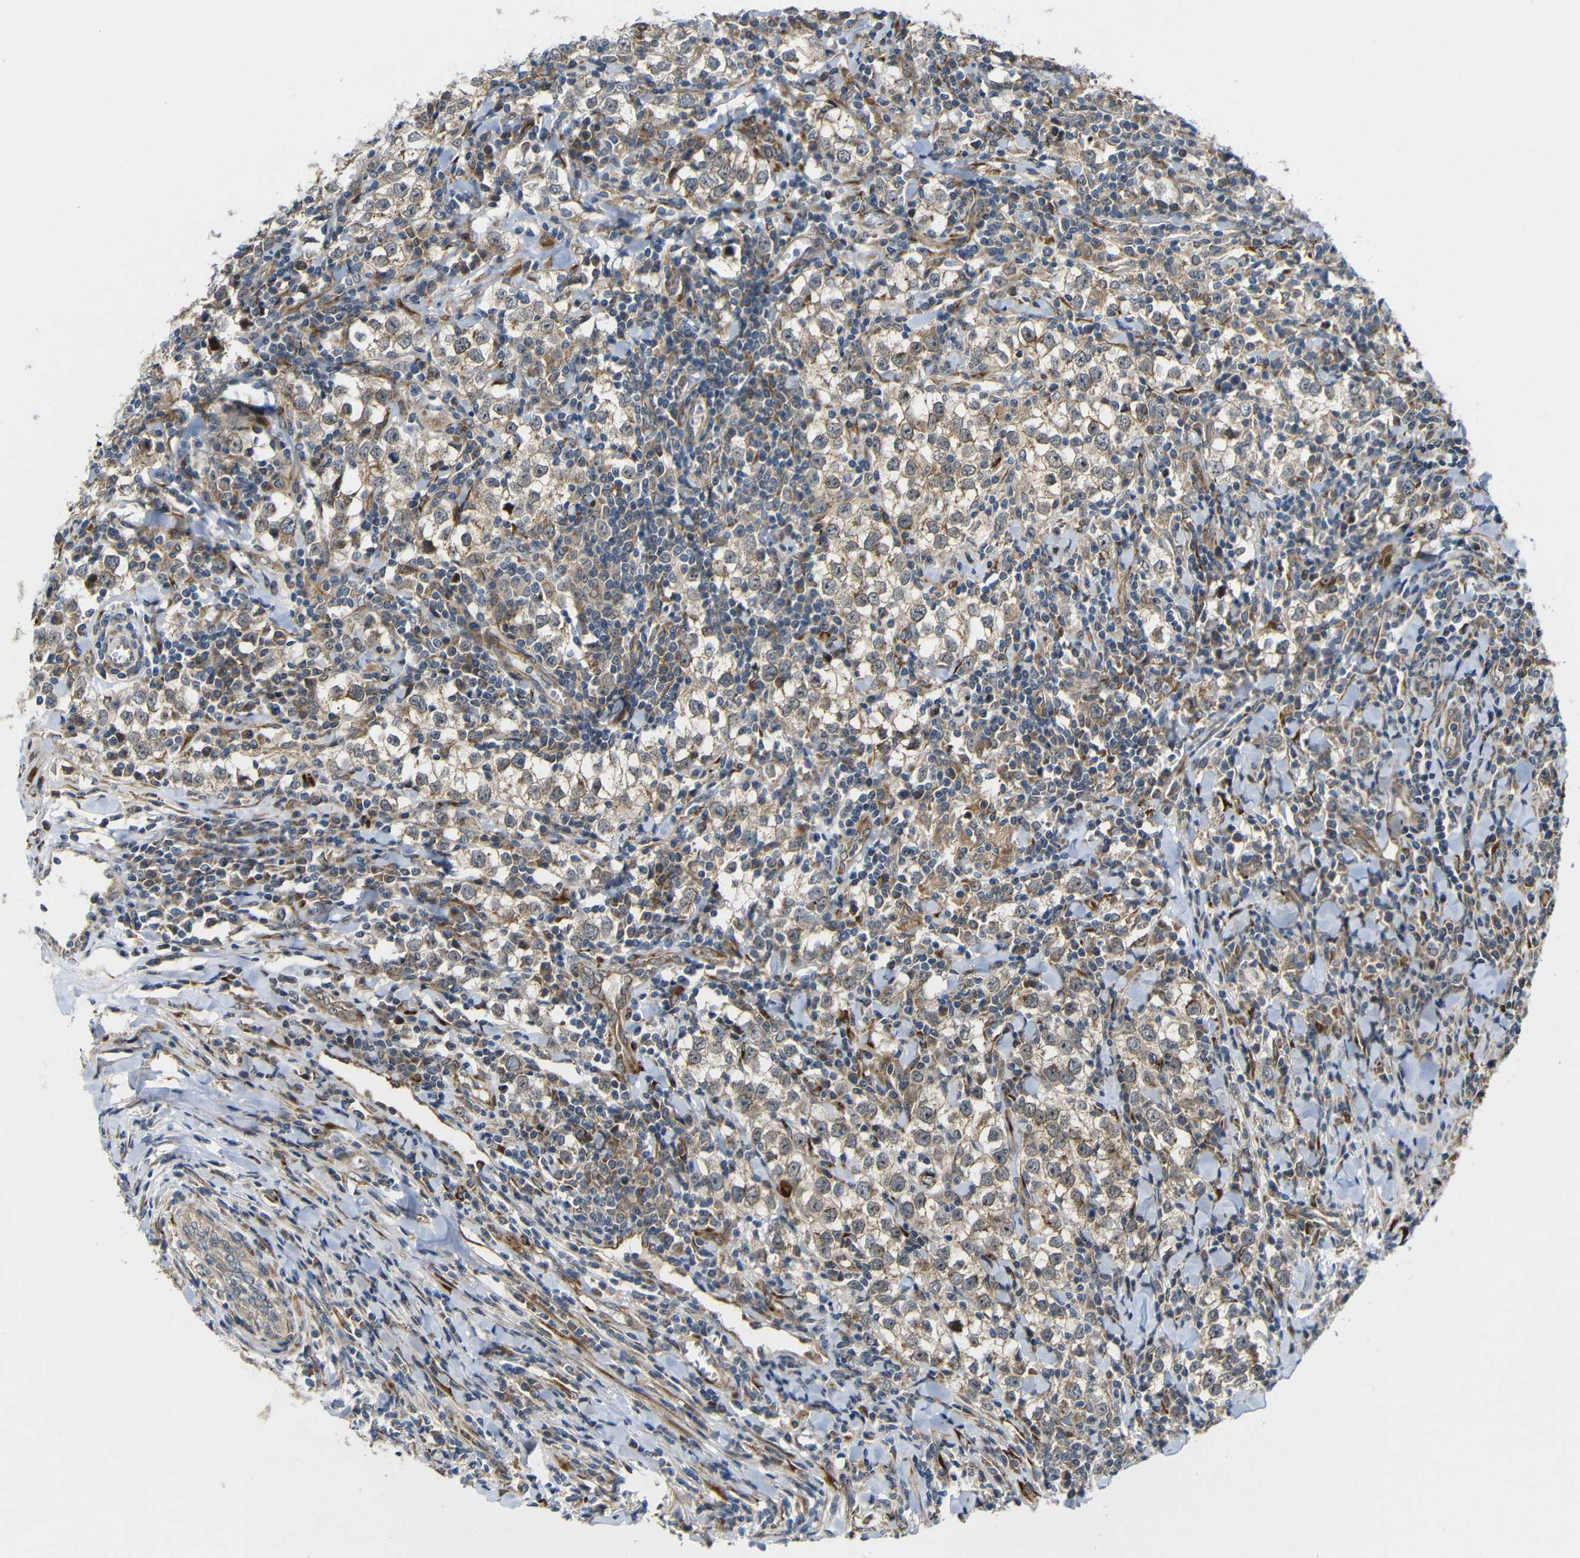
{"staining": {"intensity": "moderate", "quantity": ">75%", "location": "cytoplasmic/membranous"}, "tissue": "testis cancer", "cell_type": "Tumor cells", "image_type": "cancer", "snomed": [{"axis": "morphology", "description": "Seminoma, NOS"}, {"axis": "morphology", "description": "Carcinoma, Embryonal, NOS"}, {"axis": "topography", "description": "Testis"}], "caption": "This histopathology image exhibits immunohistochemistry staining of human seminoma (testis), with medium moderate cytoplasmic/membranous positivity in about >75% of tumor cells.", "gene": "P3H2", "patient": {"sex": "male", "age": 36}}